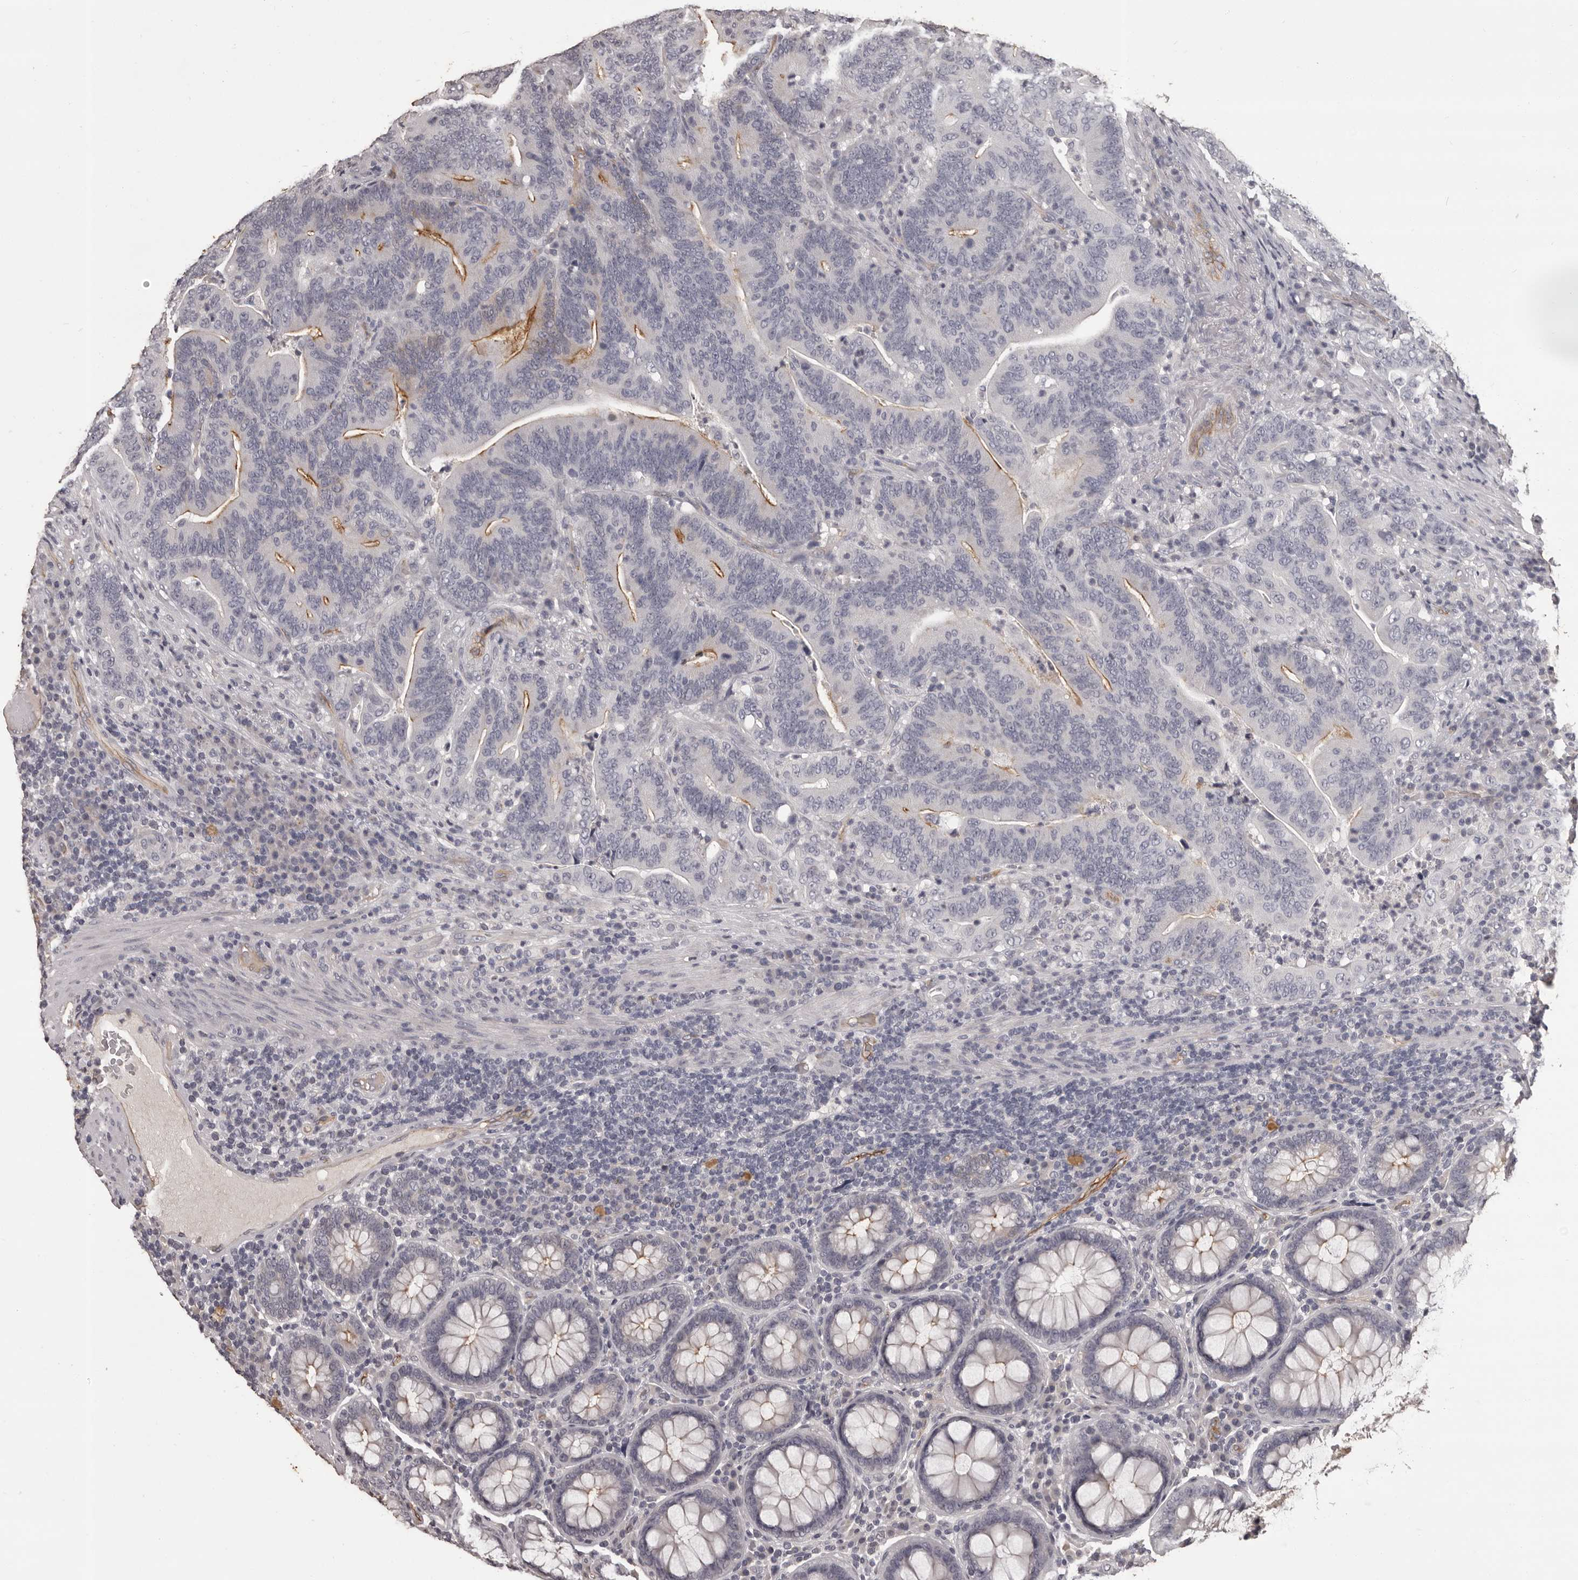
{"staining": {"intensity": "moderate", "quantity": "<25%", "location": "cytoplasmic/membranous"}, "tissue": "colorectal cancer", "cell_type": "Tumor cells", "image_type": "cancer", "snomed": [{"axis": "morphology", "description": "Adenocarcinoma, NOS"}, {"axis": "topography", "description": "Colon"}], "caption": "About <25% of tumor cells in human colorectal cancer exhibit moderate cytoplasmic/membranous protein staining as visualized by brown immunohistochemical staining.", "gene": "GPR78", "patient": {"sex": "female", "age": 66}}